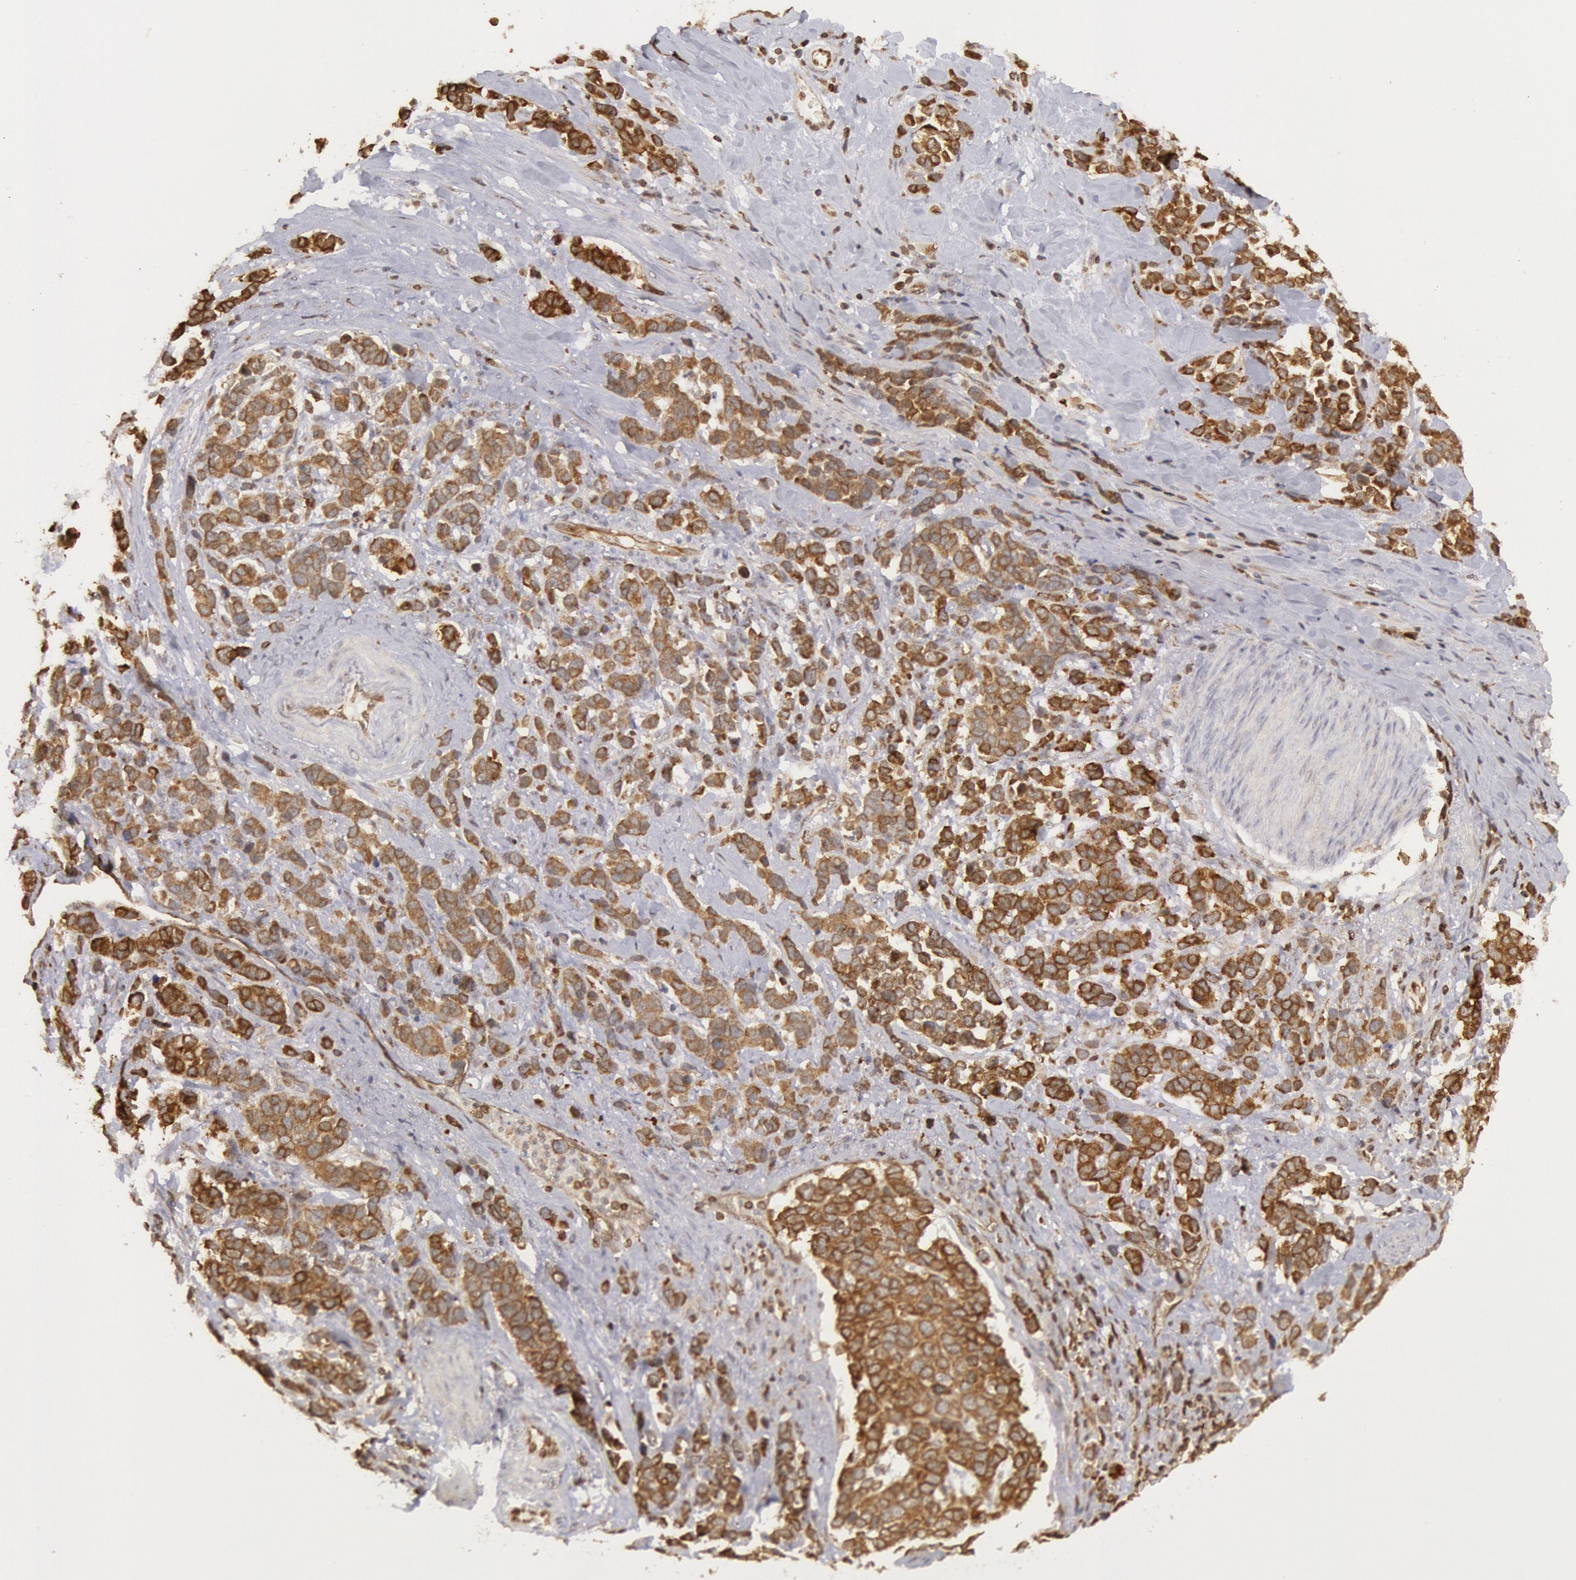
{"staining": {"intensity": "moderate", "quantity": ">75%", "location": "cytoplasmic/membranous"}, "tissue": "stomach cancer", "cell_type": "Tumor cells", "image_type": "cancer", "snomed": [{"axis": "morphology", "description": "Adenocarcinoma, NOS"}, {"axis": "topography", "description": "Stomach, upper"}], "caption": "IHC micrograph of neoplastic tissue: adenocarcinoma (stomach) stained using IHC demonstrates medium levels of moderate protein expression localized specifically in the cytoplasmic/membranous of tumor cells, appearing as a cytoplasmic/membranous brown color.", "gene": "TAP2", "patient": {"sex": "male", "age": 71}}